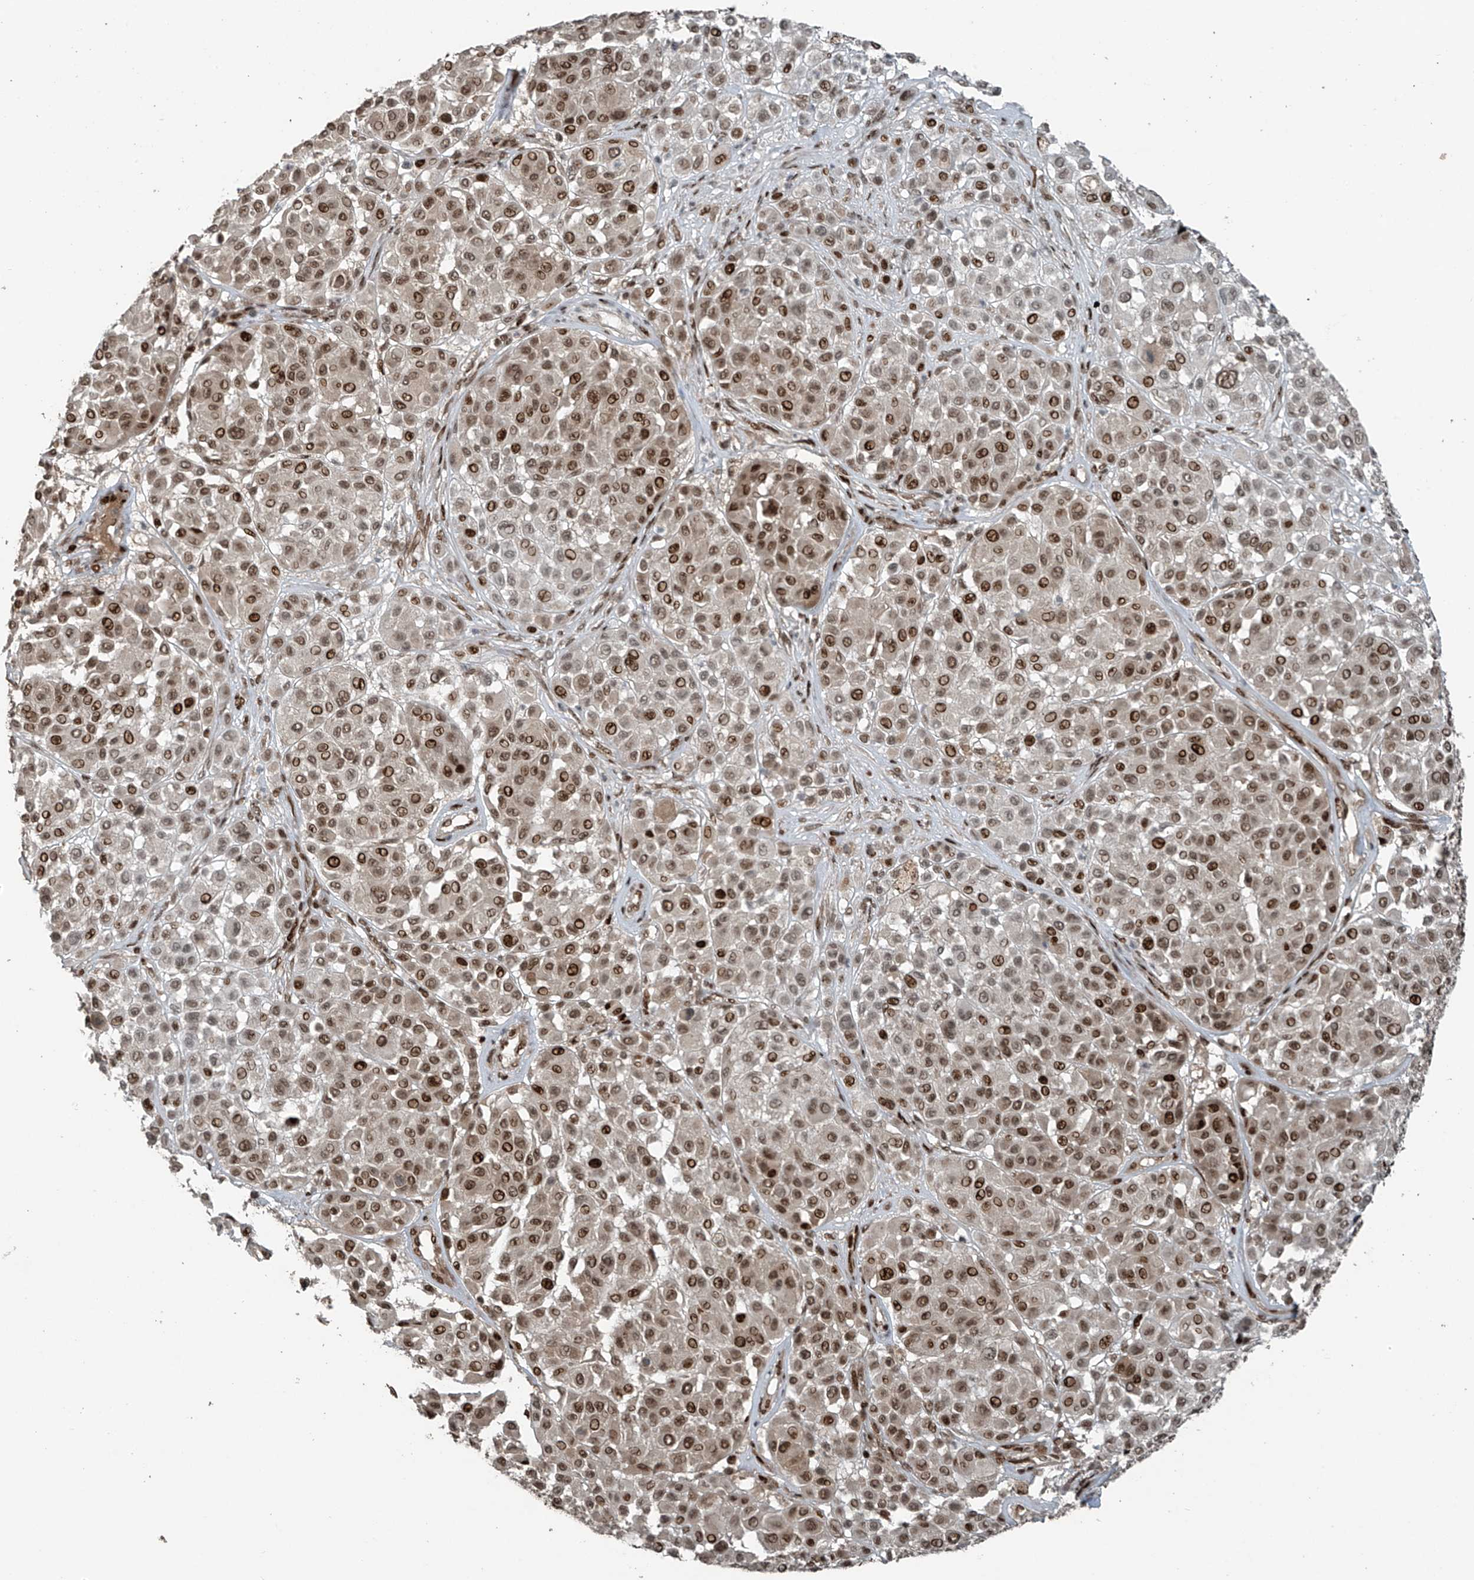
{"staining": {"intensity": "strong", "quantity": ">75%", "location": "nuclear"}, "tissue": "melanoma", "cell_type": "Tumor cells", "image_type": "cancer", "snomed": [{"axis": "morphology", "description": "Malignant melanoma, Metastatic site"}, {"axis": "topography", "description": "Soft tissue"}], "caption": "Immunohistochemical staining of melanoma shows high levels of strong nuclear positivity in approximately >75% of tumor cells.", "gene": "PCNP", "patient": {"sex": "male", "age": 41}}